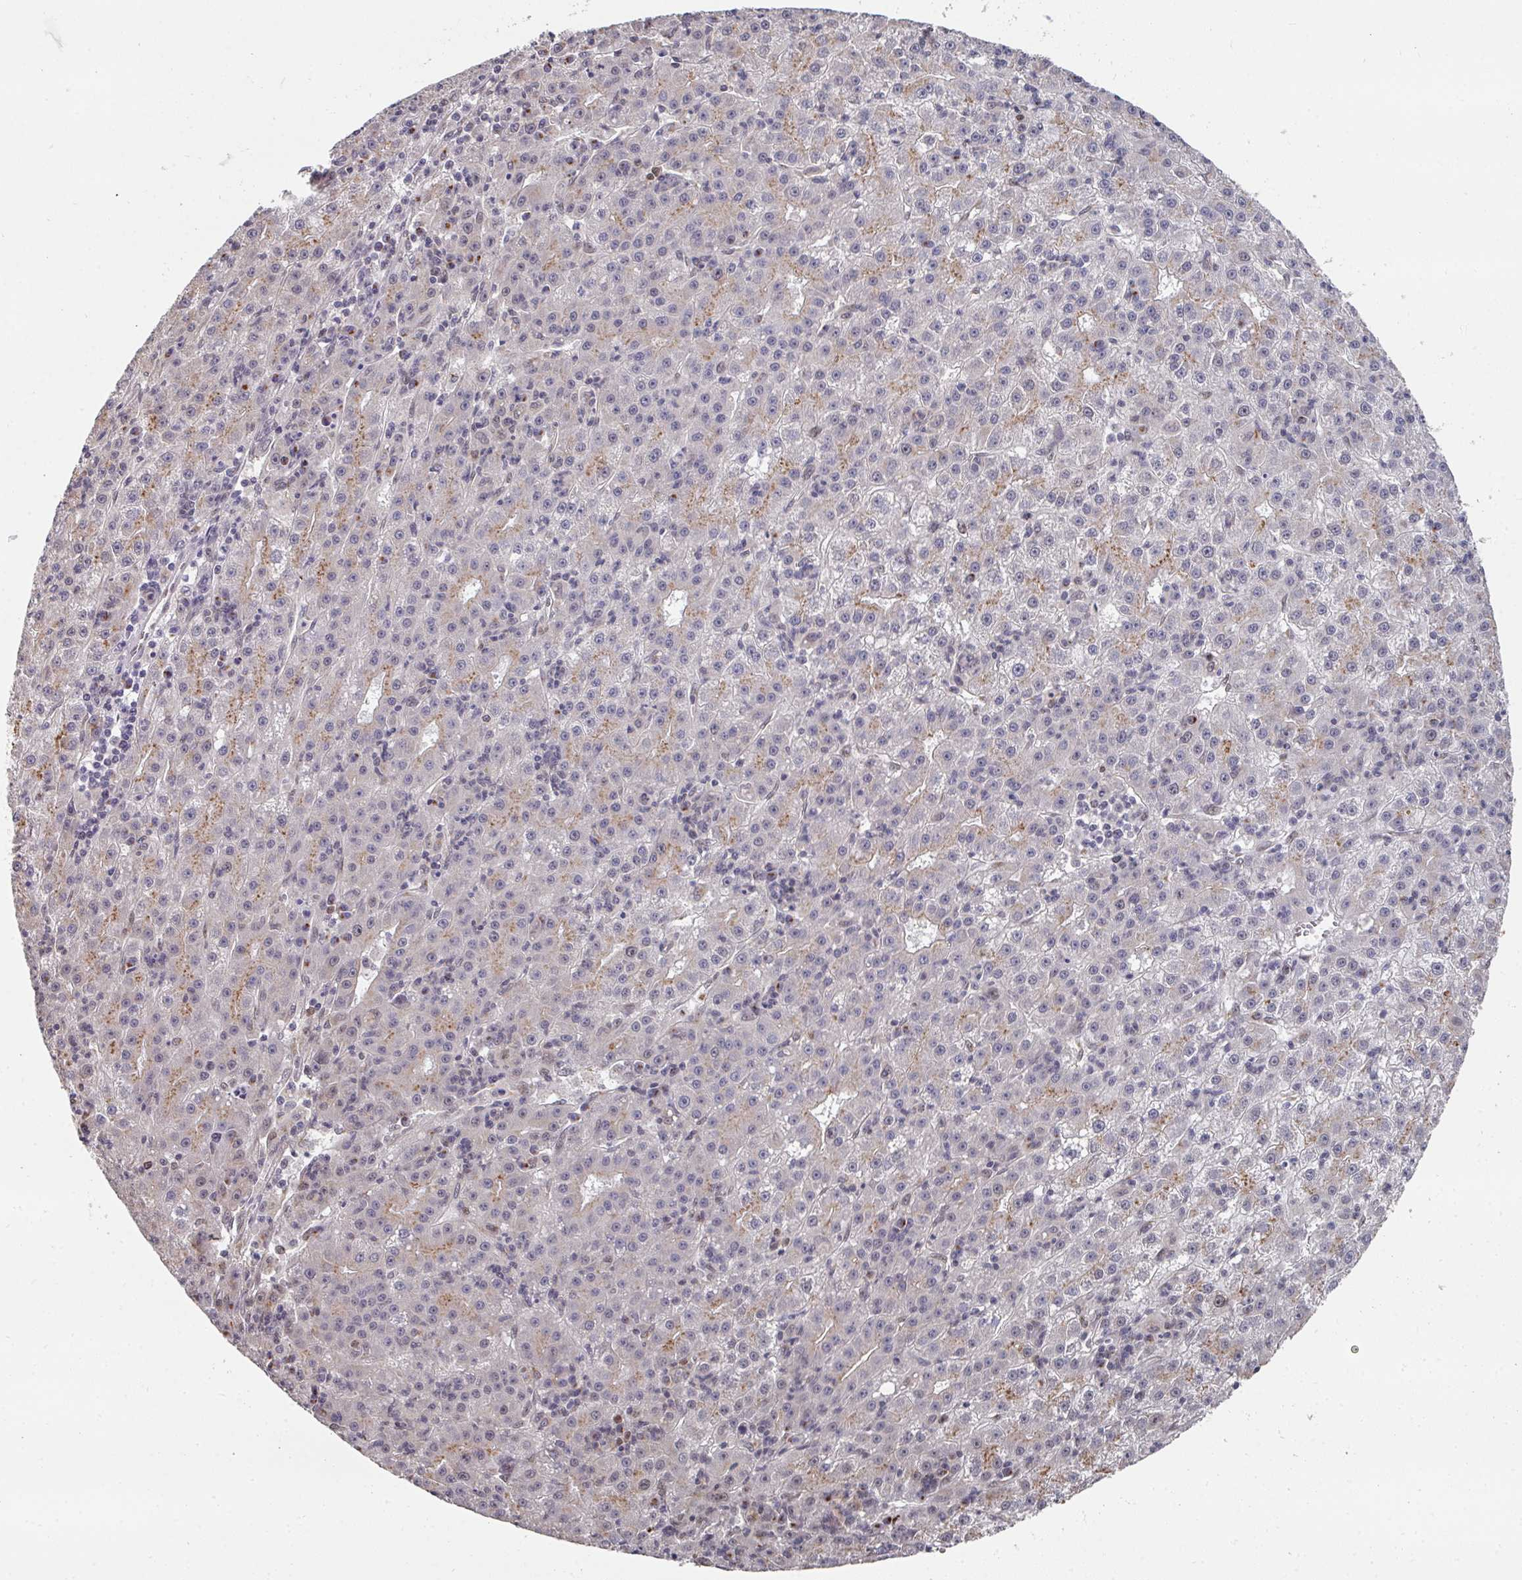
{"staining": {"intensity": "weak", "quantity": "25%-75%", "location": "cytoplasmic/membranous"}, "tissue": "liver cancer", "cell_type": "Tumor cells", "image_type": "cancer", "snomed": [{"axis": "morphology", "description": "Carcinoma, Hepatocellular, NOS"}, {"axis": "topography", "description": "Liver"}], "caption": "Weak cytoplasmic/membranous protein positivity is present in about 25%-75% of tumor cells in hepatocellular carcinoma (liver).", "gene": "C18orf25", "patient": {"sex": "male", "age": 76}}